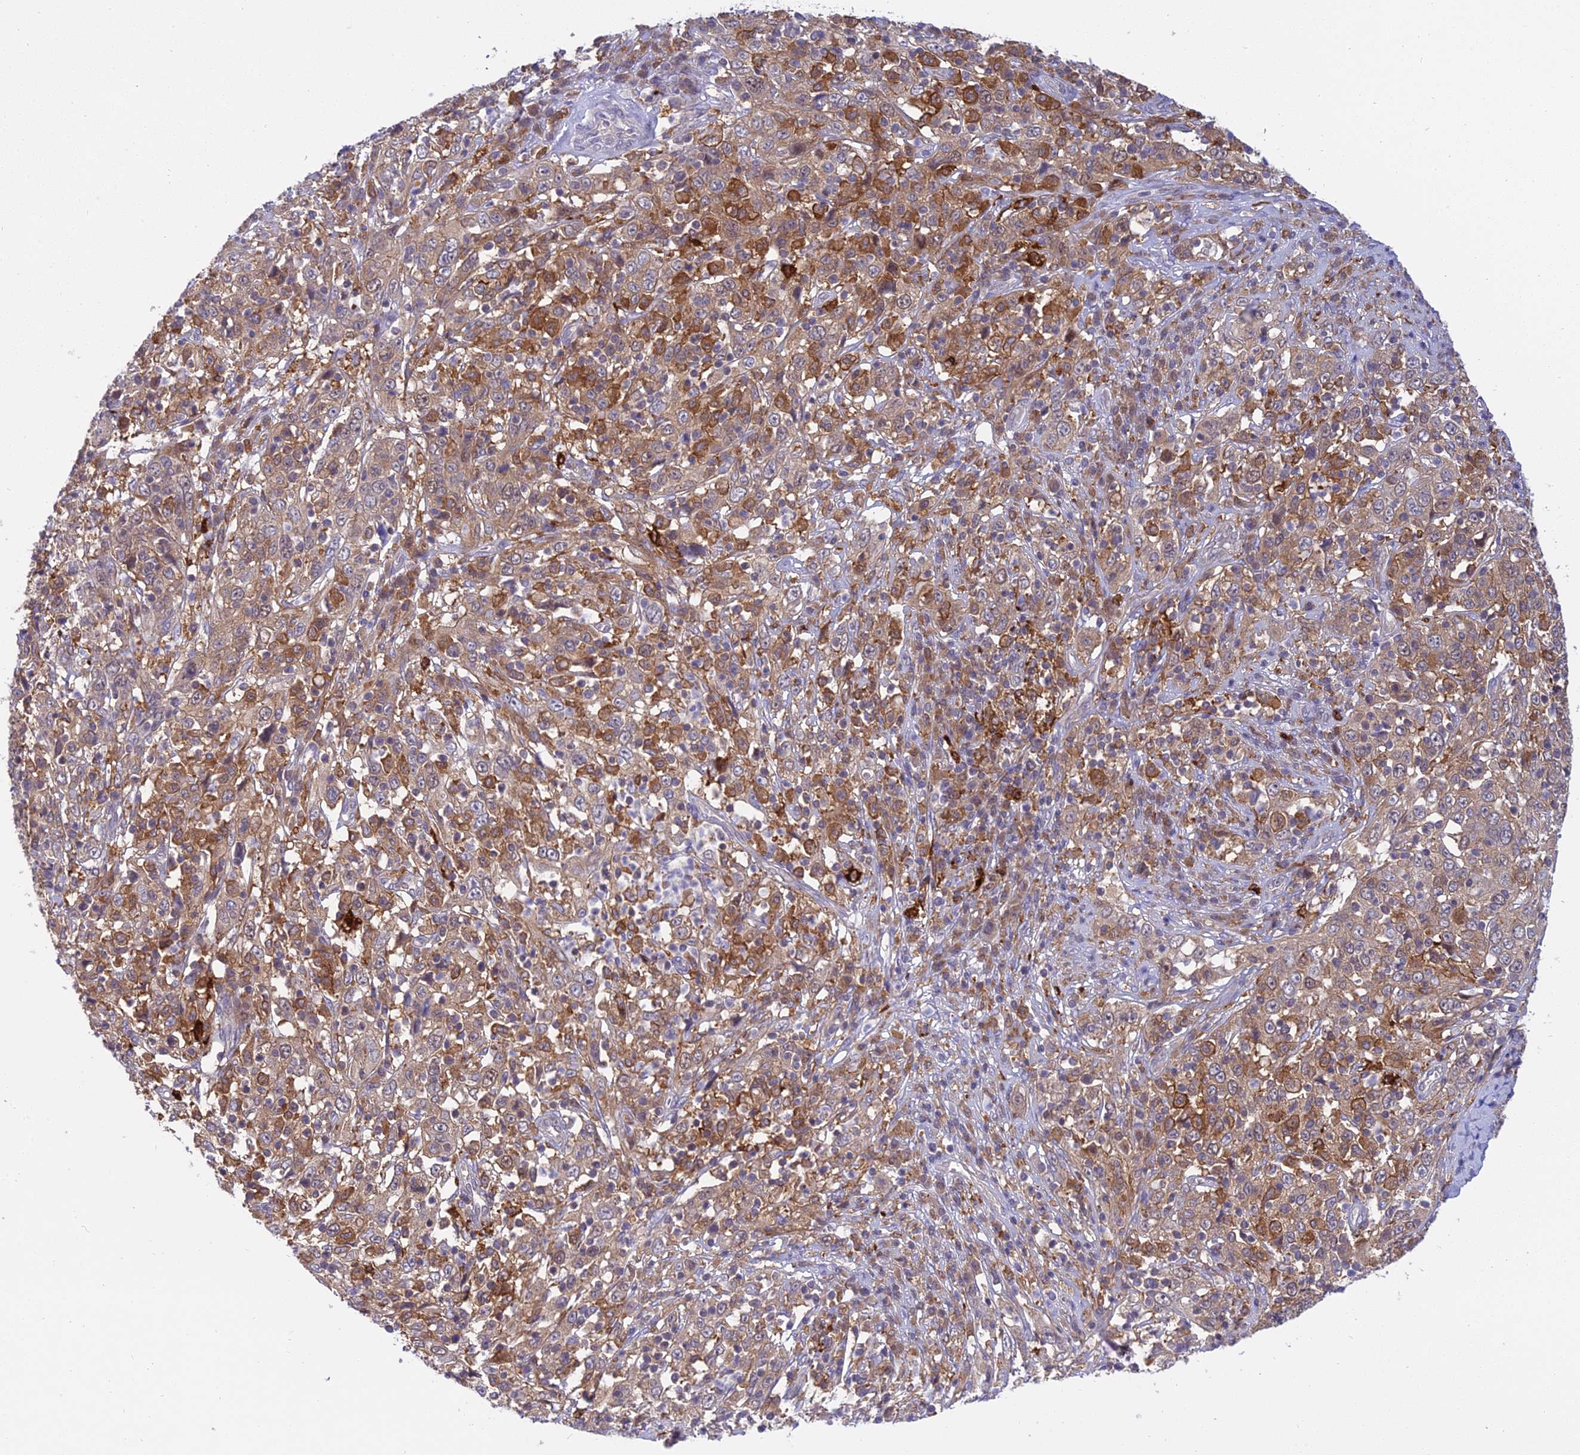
{"staining": {"intensity": "moderate", "quantity": "25%-75%", "location": "cytoplasmic/membranous"}, "tissue": "cervical cancer", "cell_type": "Tumor cells", "image_type": "cancer", "snomed": [{"axis": "morphology", "description": "Squamous cell carcinoma, NOS"}, {"axis": "topography", "description": "Cervix"}], "caption": "Moderate cytoplasmic/membranous positivity for a protein is present in approximately 25%-75% of tumor cells of cervical cancer (squamous cell carcinoma) using immunohistochemistry.", "gene": "UBE2G1", "patient": {"sex": "female", "age": 46}}